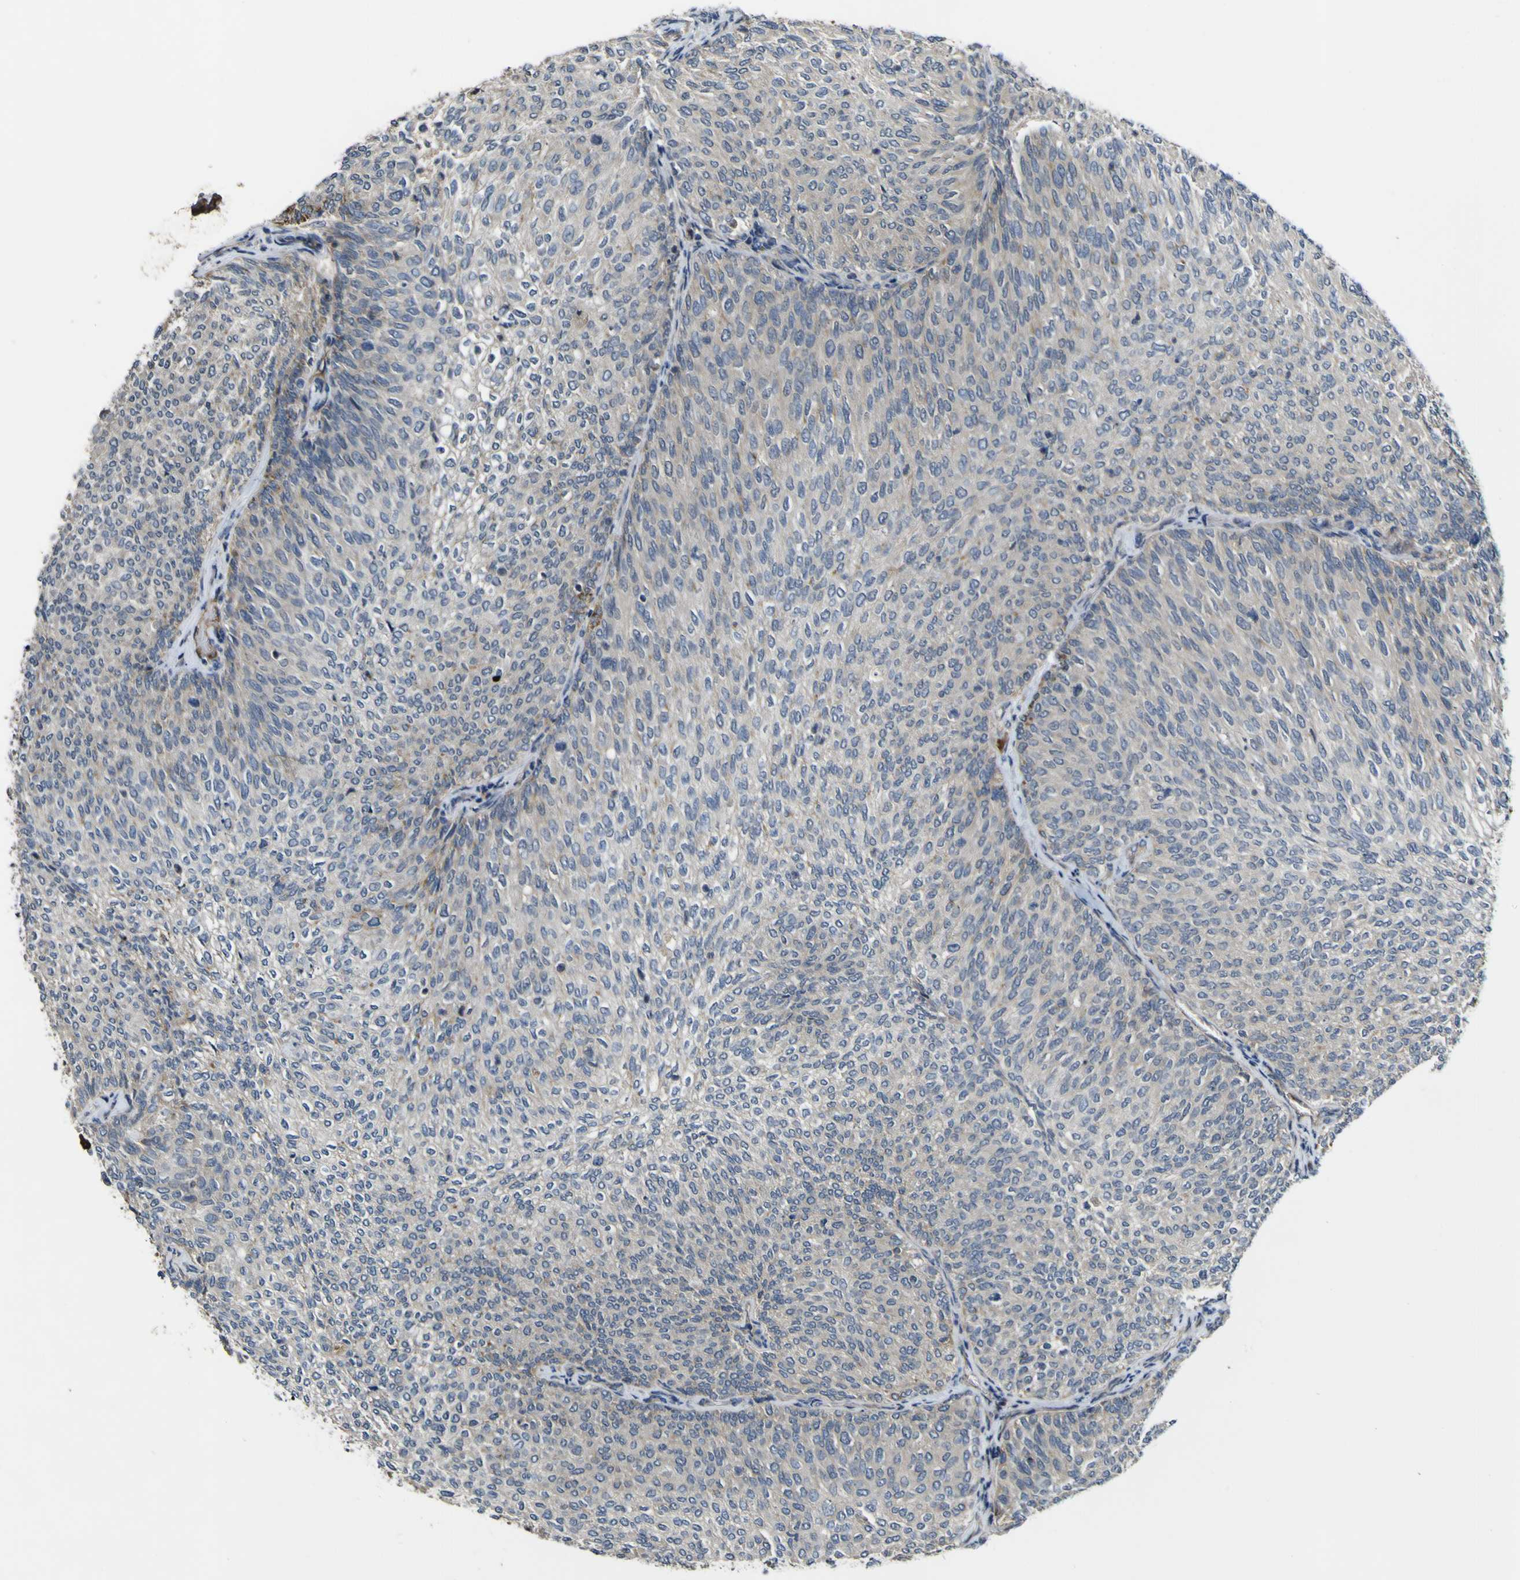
{"staining": {"intensity": "weak", "quantity": "25%-75%", "location": "cytoplasmic/membranous"}, "tissue": "urothelial cancer", "cell_type": "Tumor cells", "image_type": "cancer", "snomed": [{"axis": "morphology", "description": "Urothelial carcinoma, Low grade"}, {"axis": "topography", "description": "Urinary bladder"}], "caption": "Protein analysis of urothelial carcinoma (low-grade) tissue reveals weak cytoplasmic/membranous expression in about 25%-75% of tumor cells.", "gene": "GPLD1", "patient": {"sex": "female", "age": 79}}